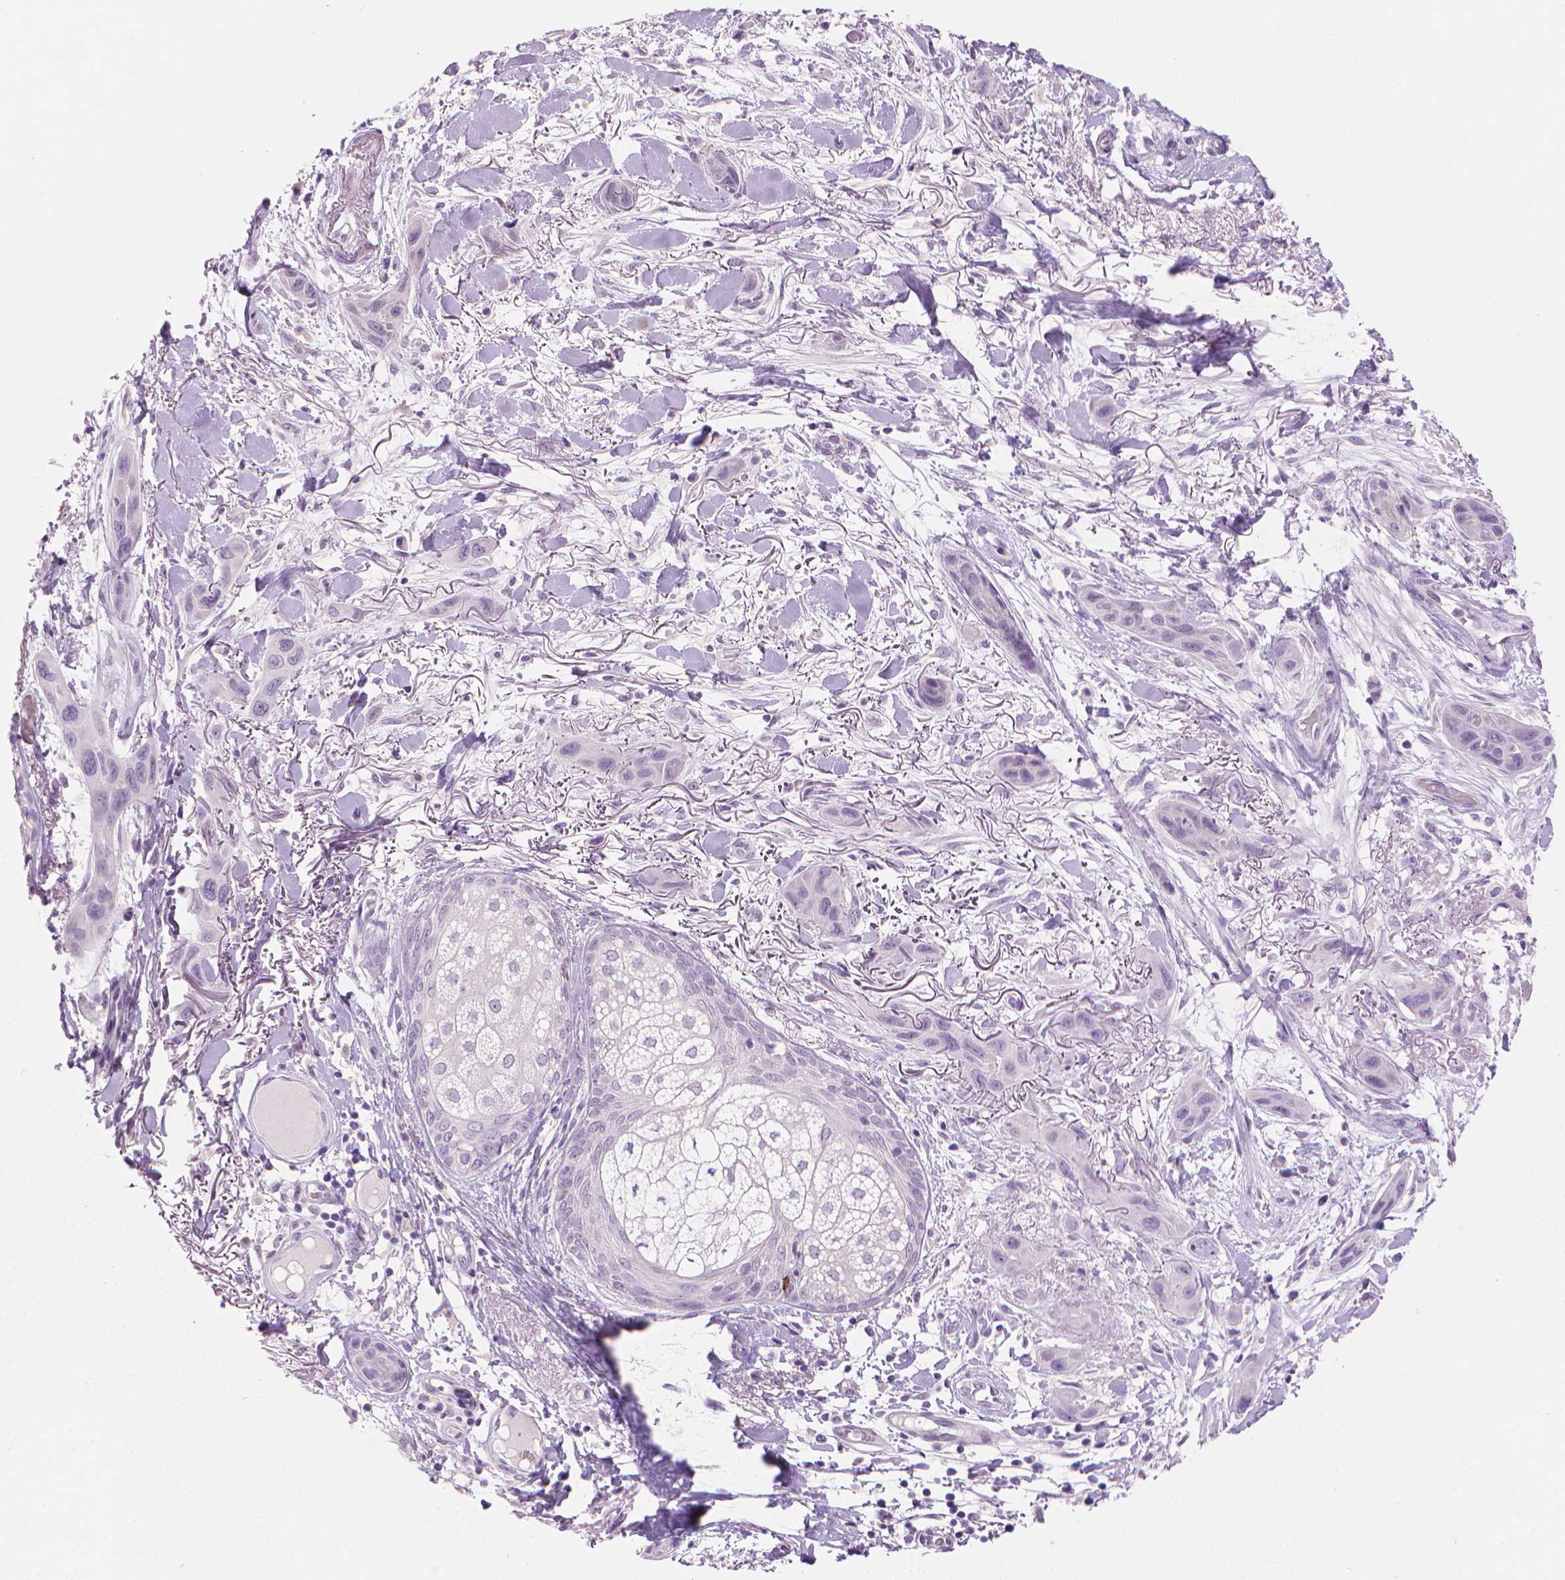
{"staining": {"intensity": "negative", "quantity": "none", "location": "none"}, "tissue": "skin cancer", "cell_type": "Tumor cells", "image_type": "cancer", "snomed": [{"axis": "morphology", "description": "Squamous cell carcinoma, NOS"}, {"axis": "topography", "description": "Skin"}], "caption": "Tumor cells show no significant protein positivity in skin cancer (squamous cell carcinoma). (Stains: DAB (3,3'-diaminobenzidine) immunohistochemistry with hematoxylin counter stain, Microscopy: brightfield microscopy at high magnification).", "gene": "MLANA", "patient": {"sex": "male", "age": 79}}